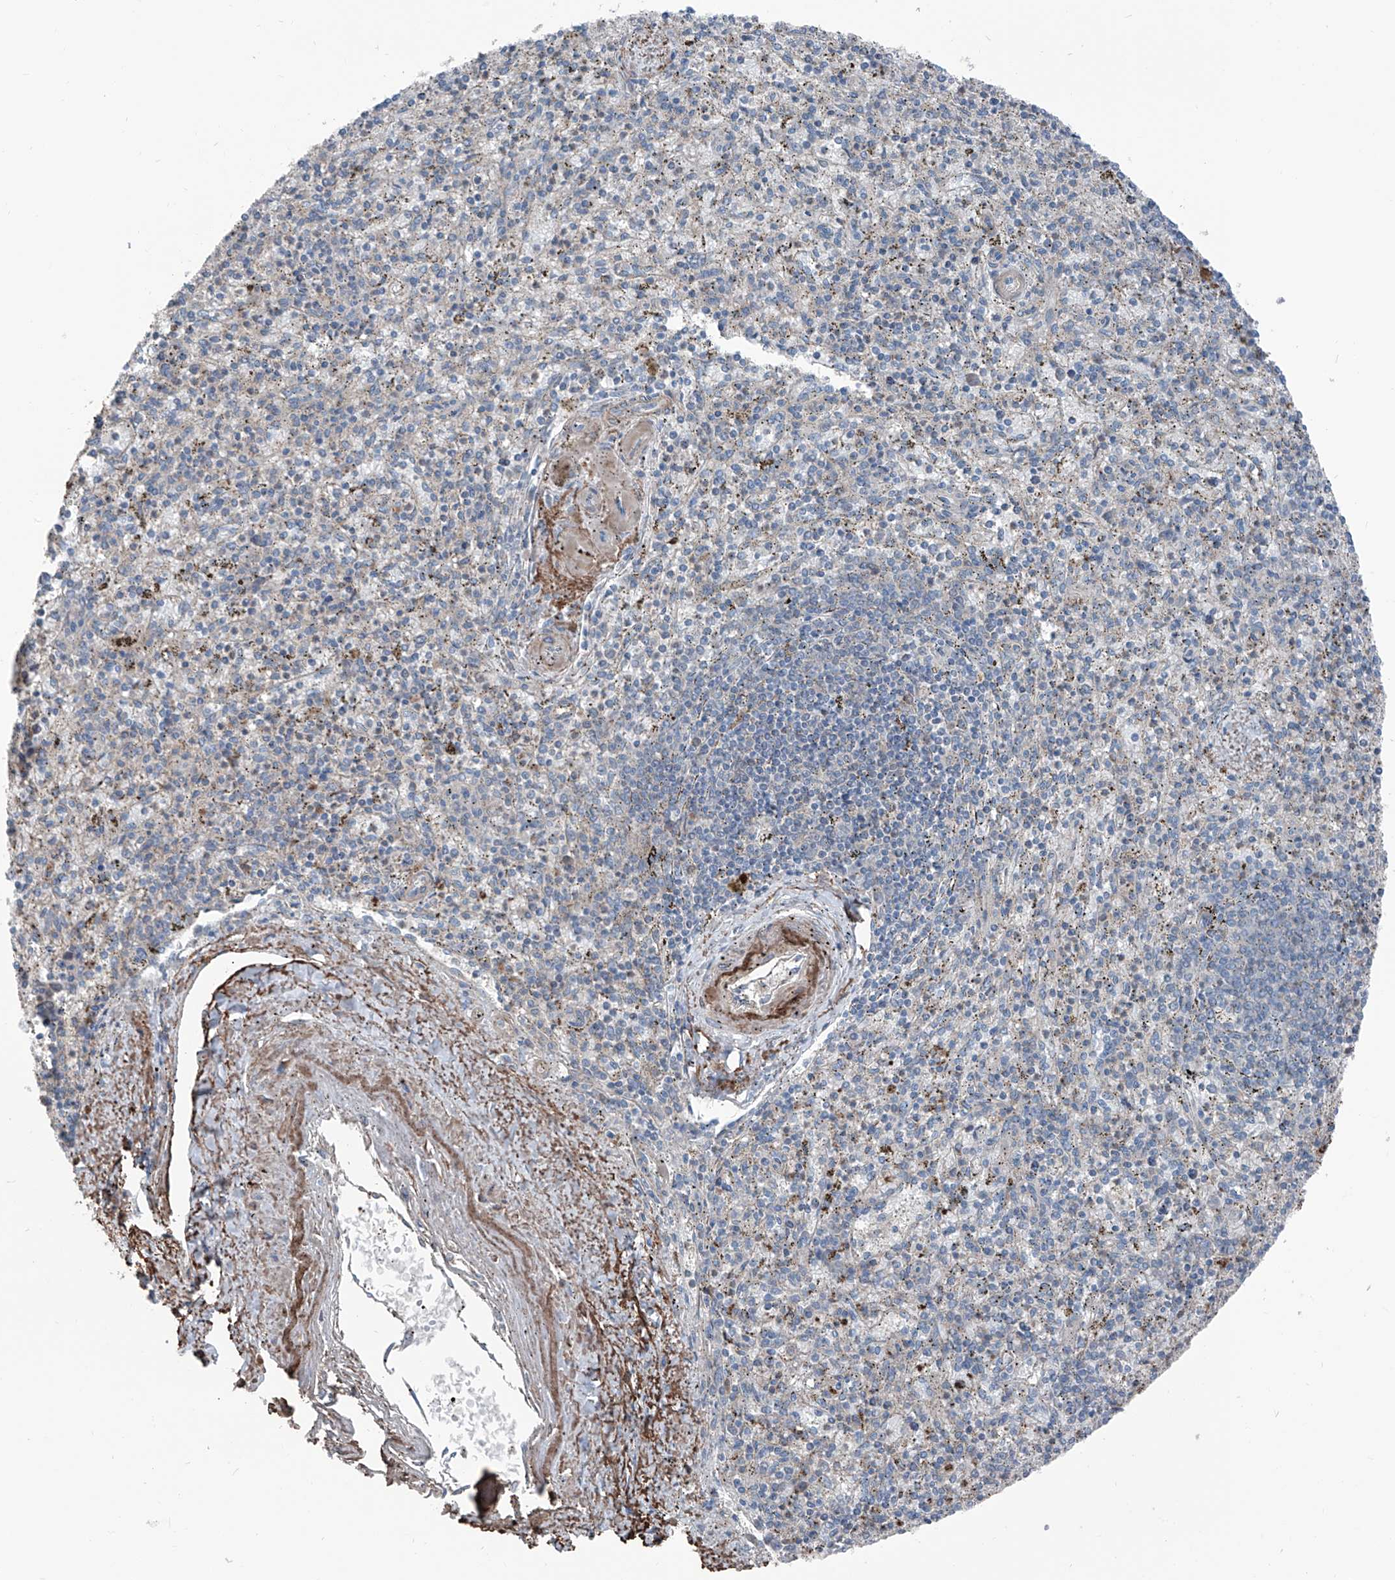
{"staining": {"intensity": "negative", "quantity": "none", "location": "none"}, "tissue": "spleen", "cell_type": "Cells in red pulp", "image_type": "normal", "snomed": [{"axis": "morphology", "description": "Normal tissue, NOS"}, {"axis": "topography", "description": "Spleen"}], "caption": "This image is of normal spleen stained with IHC to label a protein in brown with the nuclei are counter-stained blue. There is no positivity in cells in red pulp. (Stains: DAB (3,3'-diaminobenzidine) IHC with hematoxylin counter stain, Microscopy: brightfield microscopy at high magnification).", "gene": "HSPB11", "patient": {"sex": "male", "age": 72}}